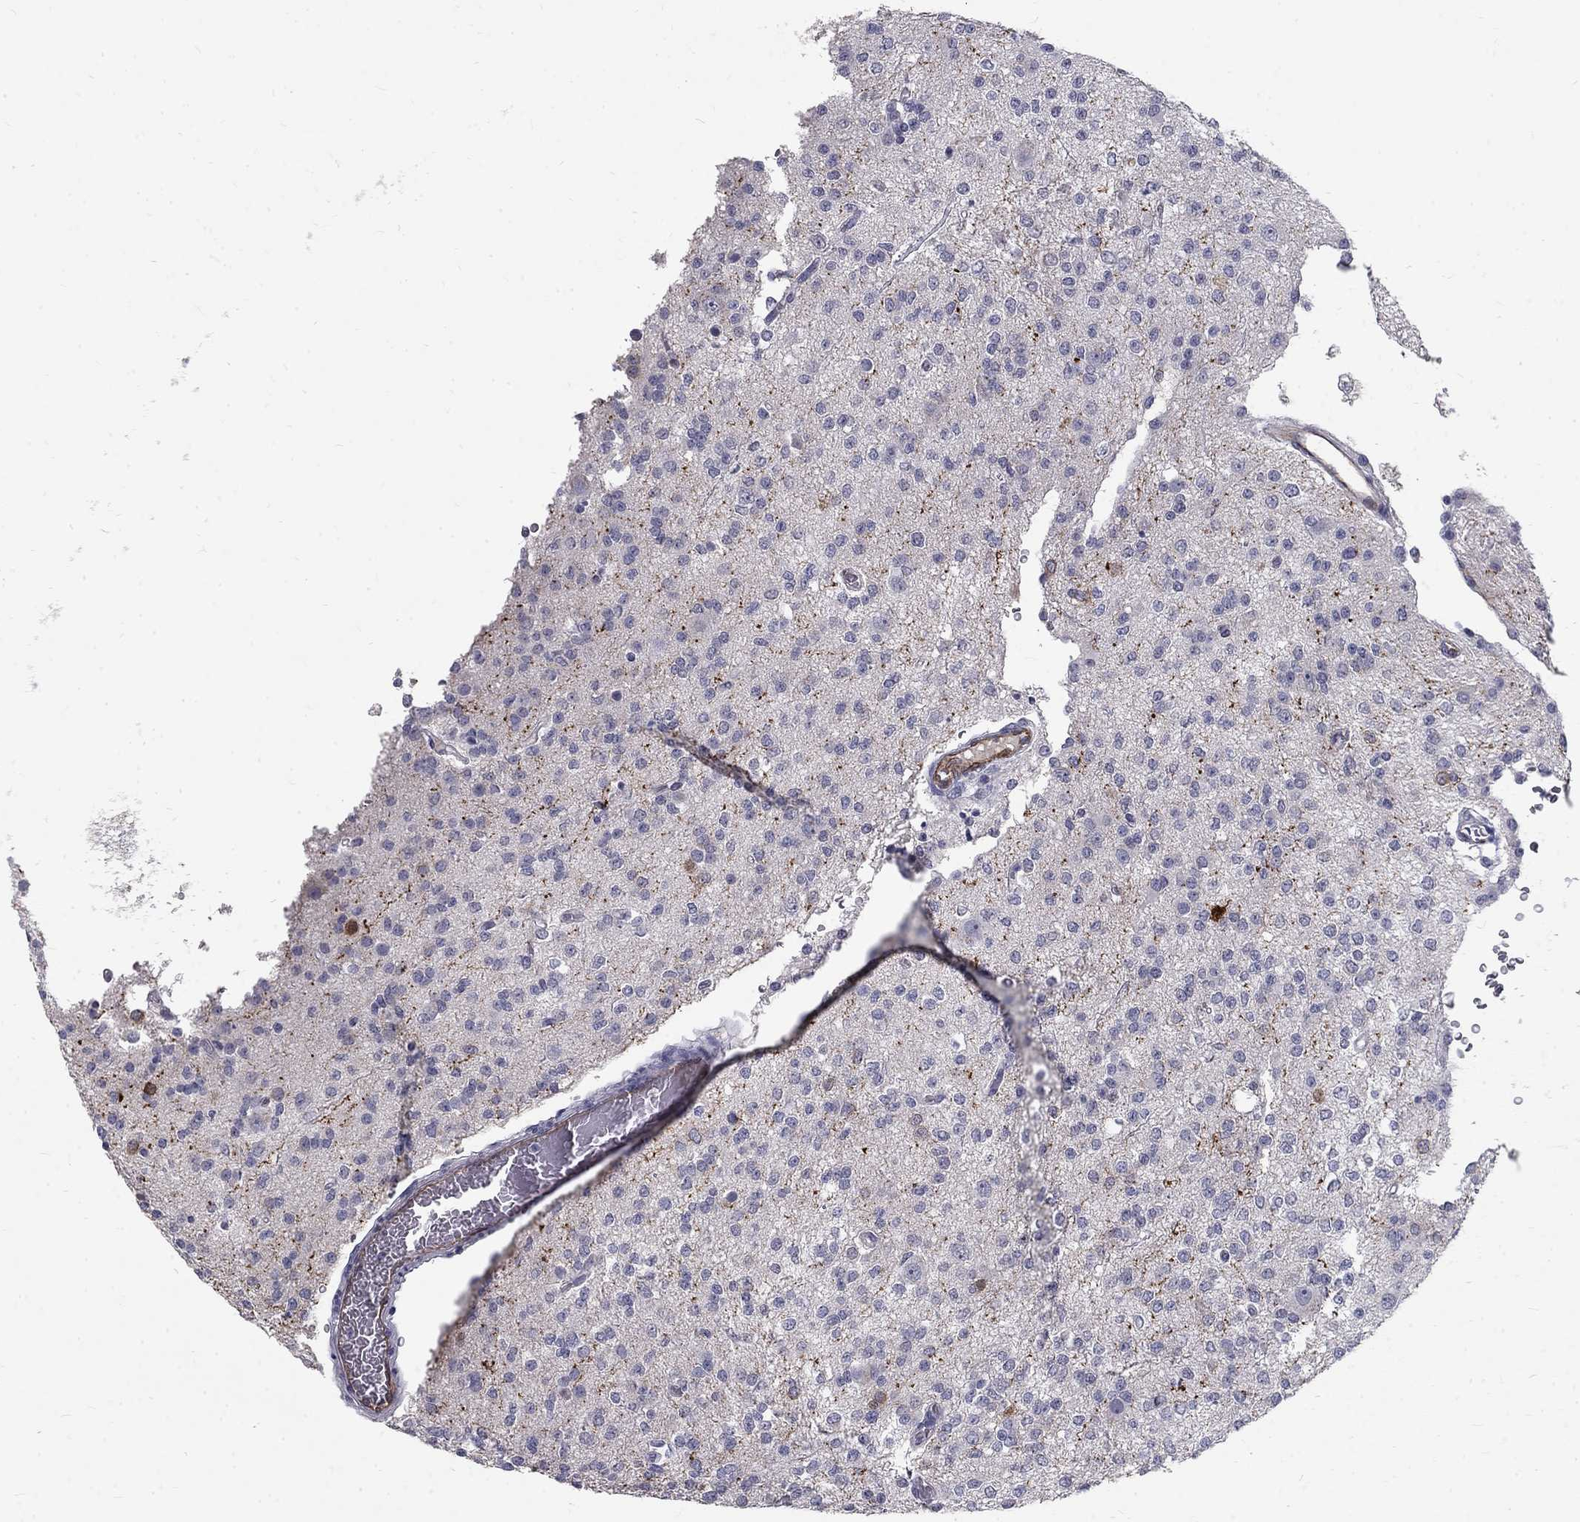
{"staining": {"intensity": "negative", "quantity": "none", "location": "none"}, "tissue": "glioma", "cell_type": "Tumor cells", "image_type": "cancer", "snomed": [{"axis": "morphology", "description": "Glioma, malignant, Low grade"}, {"axis": "topography", "description": "Brain"}], "caption": "Immunohistochemistry (IHC) of human malignant glioma (low-grade) shows no positivity in tumor cells. (Stains: DAB (3,3'-diaminobenzidine) IHC with hematoxylin counter stain, Microscopy: brightfield microscopy at high magnification).", "gene": "NOS1", "patient": {"sex": "male", "age": 27}}